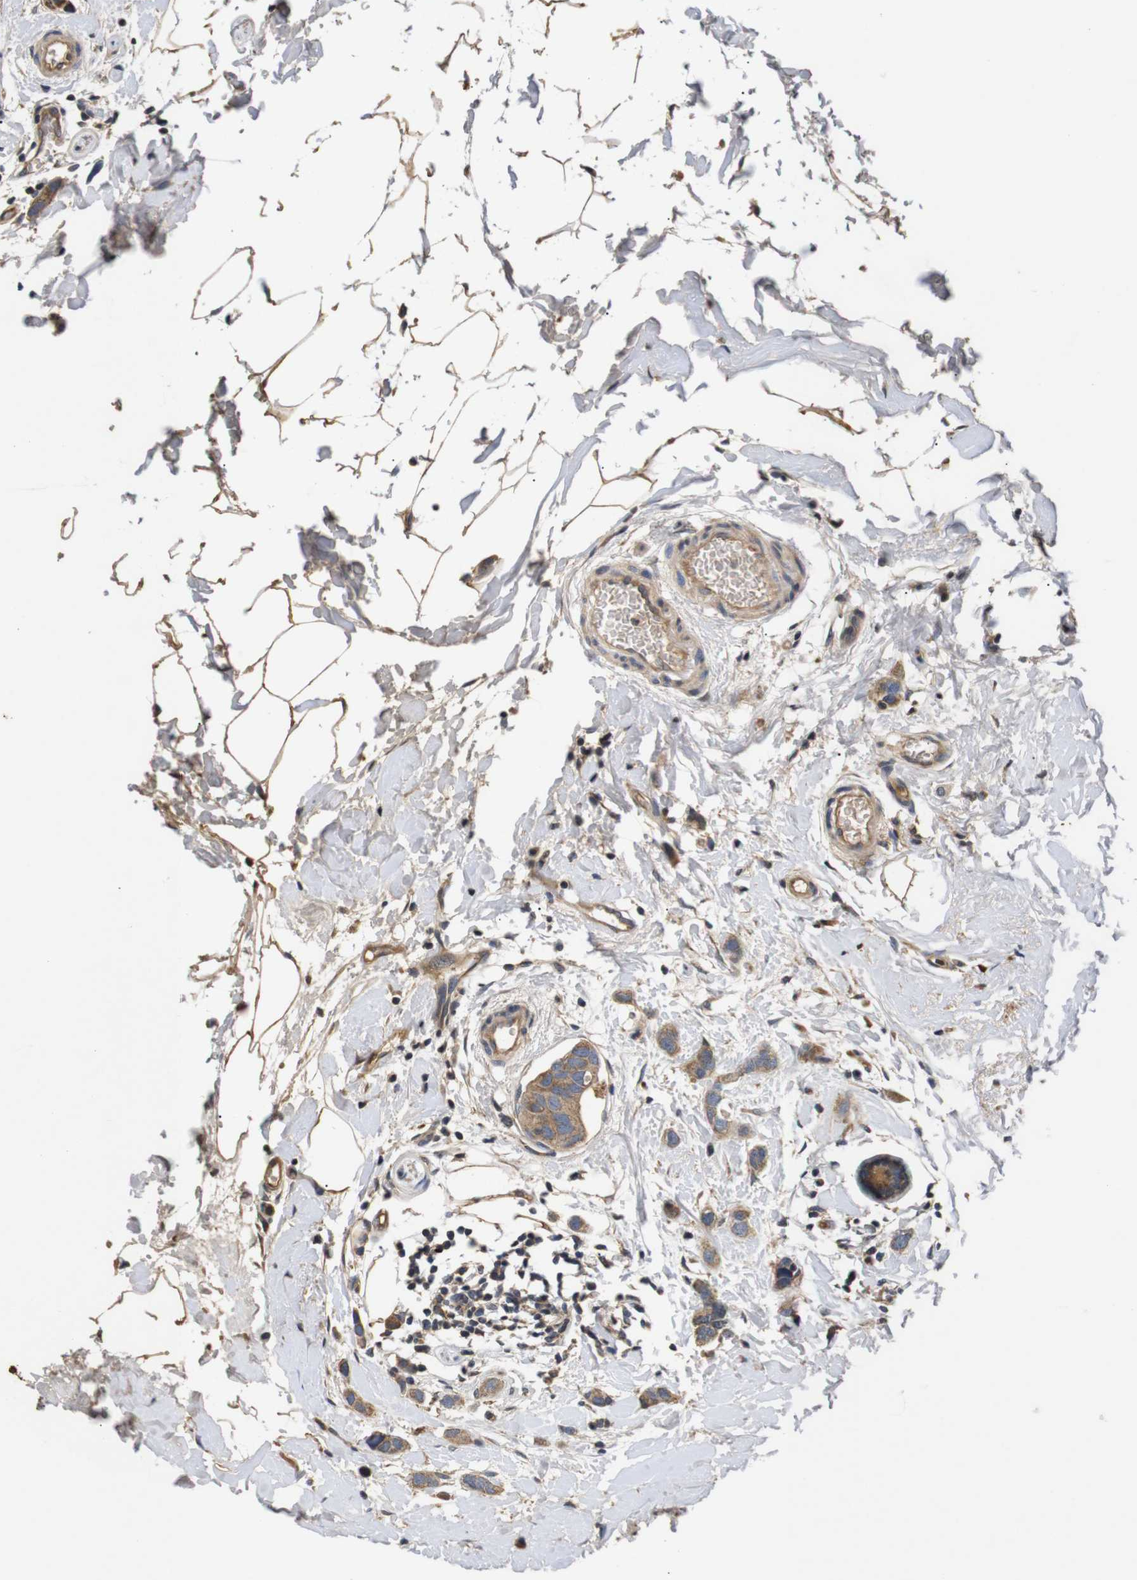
{"staining": {"intensity": "moderate", "quantity": ">75%", "location": "cytoplasmic/membranous"}, "tissue": "breast cancer", "cell_type": "Tumor cells", "image_type": "cancer", "snomed": [{"axis": "morphology", "description": "Normal tissue, NOS"}, {"axis": "morphology", "description": "Duct carcinoma"}, {"axis": "topography", "description": "Breast"}], "caption": "The image shows a brown stain indicating the presence of a protein in the cytoplasmic/membranous of tumor cells in infiltrating ductal carcinoma (breast).", "gene": "RIPK1", "patient": {"sex": "female", "age": 50}}